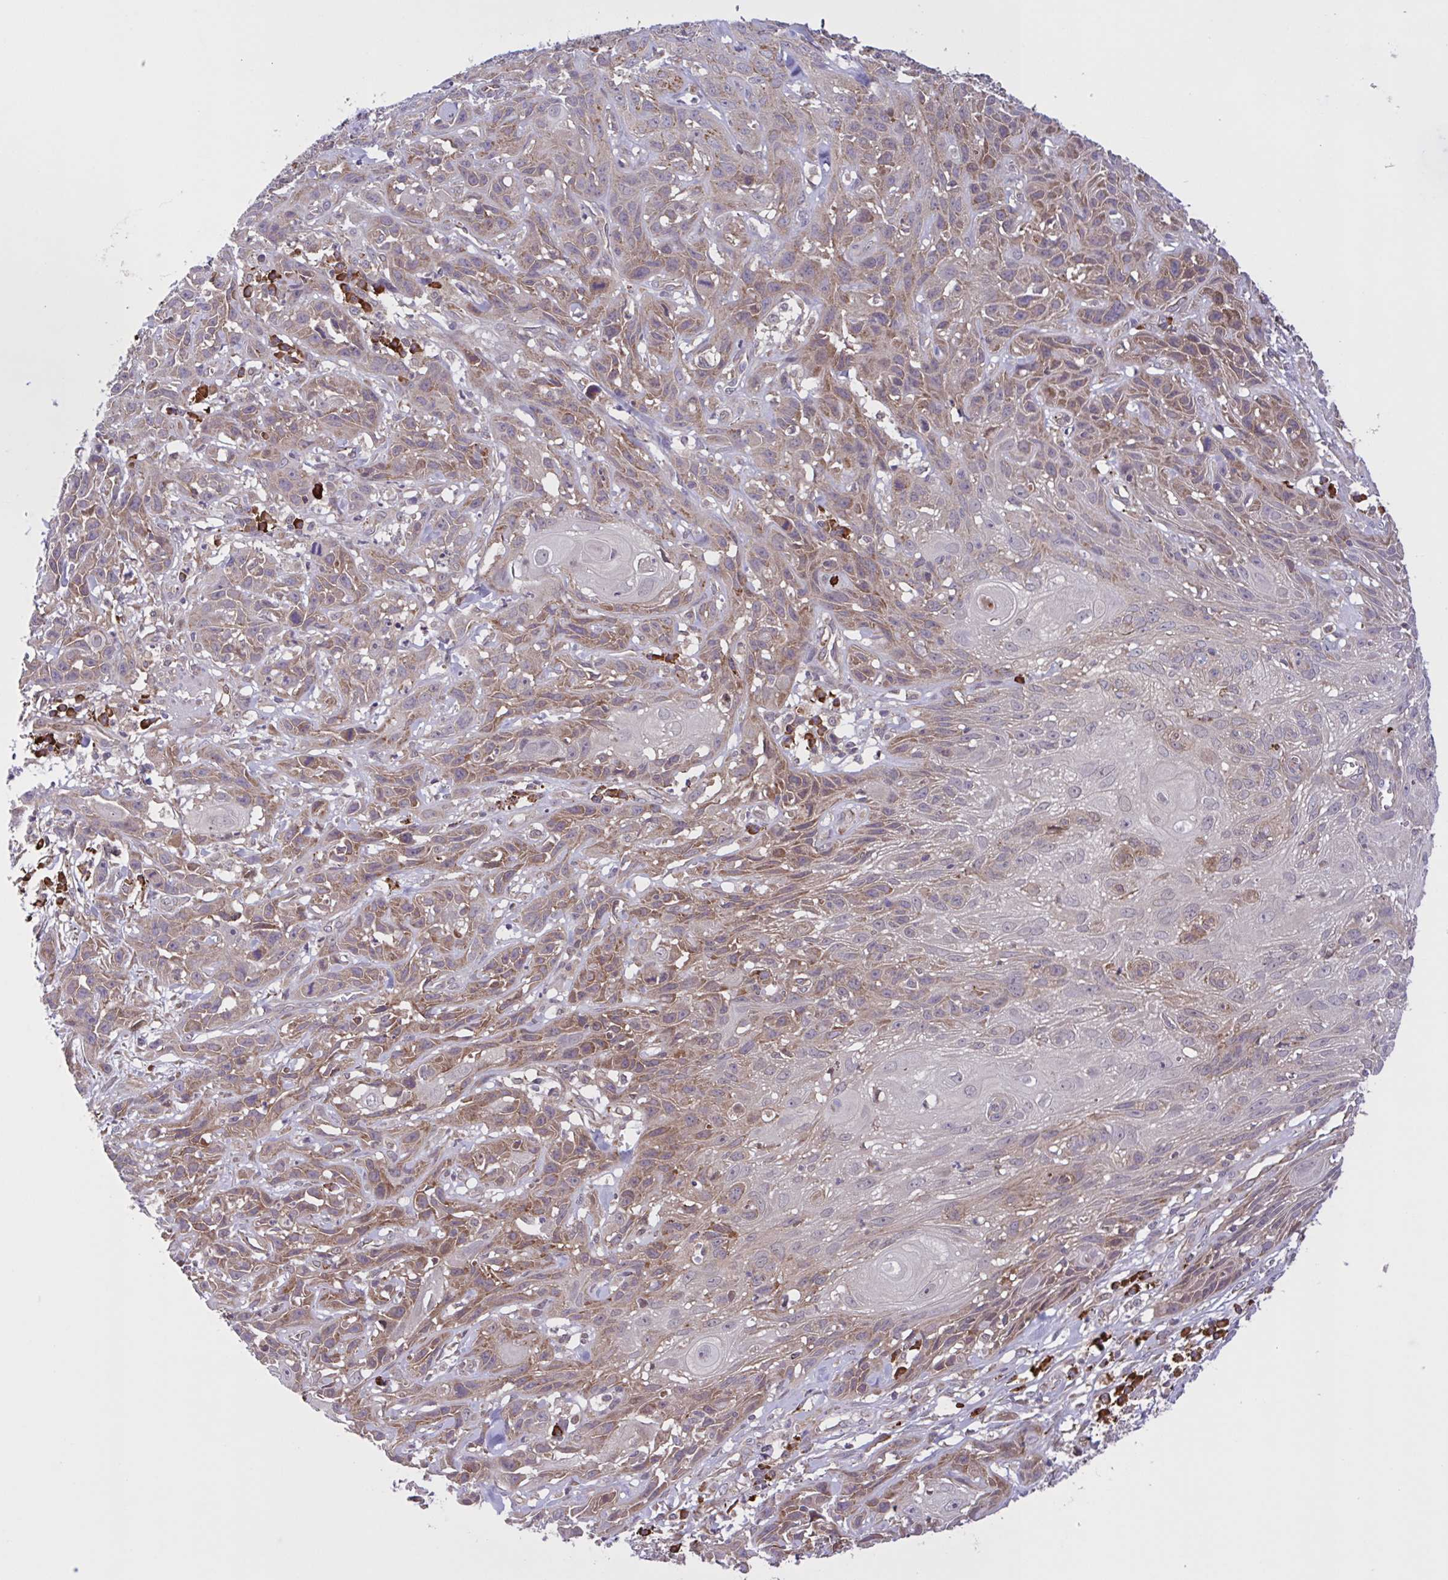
{"staining": {"intensity": "weak", "quantity": "25%-75%", "location": "cytoplasmic/membranous"}, "tissue": "skin cancer", "cell_type": "Tumor cells", "image_type": "cancer", "snomed": [{"axis": "morphology", "description": "Squamous cell carcinoma, NOS"}, {"axis": "topography", "description": "Skin"}, {"axis": "topography", "description": "Vulva"}], "caption": "Immunohistochemical staining of skin cancer displays weak cytoplasmic/membranous protein positivity in approximately 25%-75% of tumor cells.", "gene": "INTS10", "patient": {"sex": "female", "age": 83}}